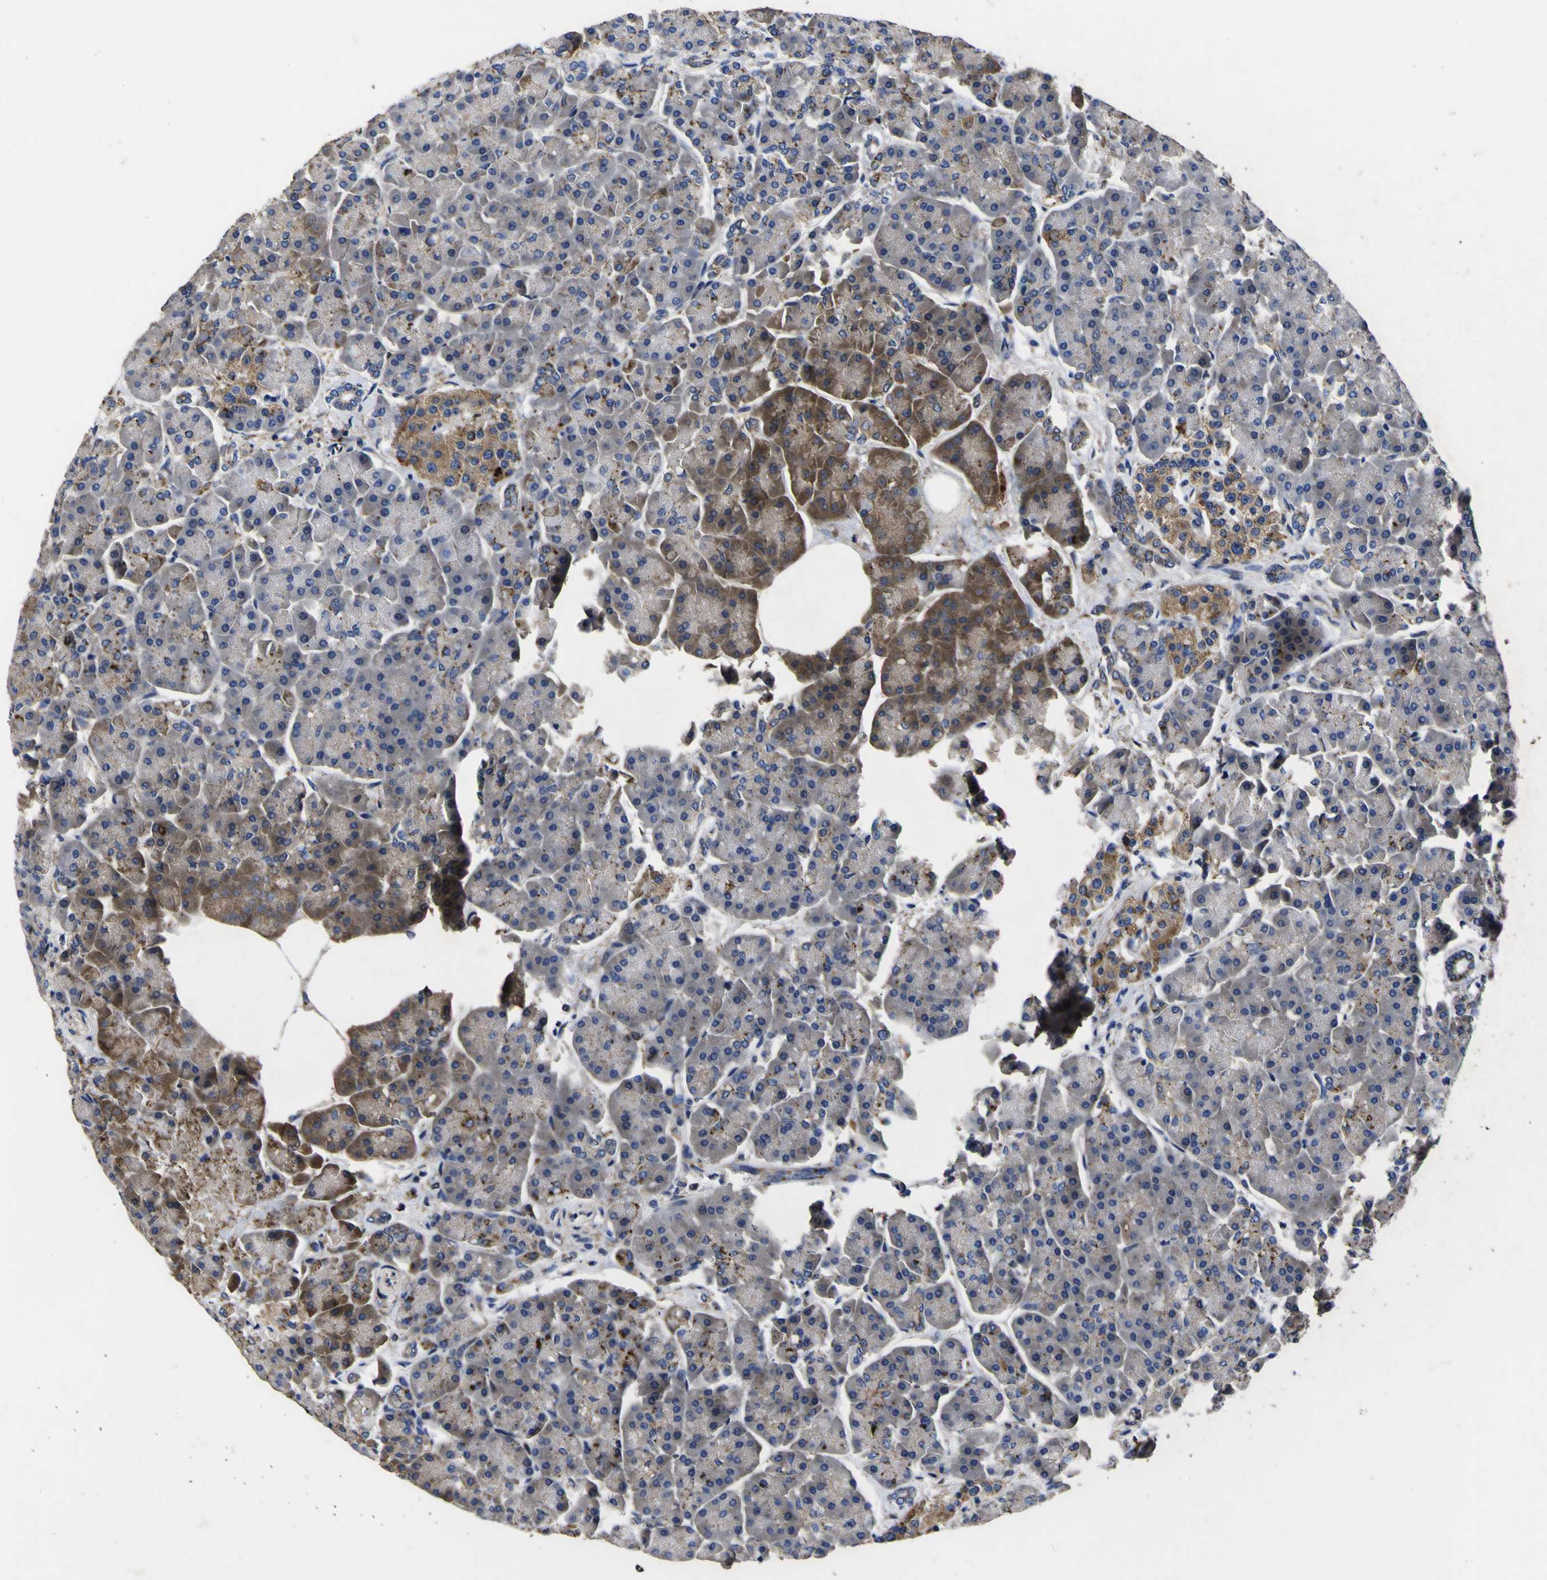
{"staining": {"intensity": "weak", "quantity": "<25%", "location": "cytoplasmic/membranous"}, "tissue": "pancreas", "cell_type": "Exocrine glandular cells", "image_type": "normal", "snomed": [{"axis": "morphology", "description": "Normal tissue, NOS"}, {"axis": "topography", "description": "Pancreas"}], "caption": "Unremarkable pancreas was stained to show a protein in brown. There is no significant staining in exocrine glandular cells. (Brightfield microscopy of DAB (3,3'-diaminobenzidine) immunohistochemistry (IHC) at high magnification).", "gene": "COA1", "patient": {"sex": "female", "age": 70}}